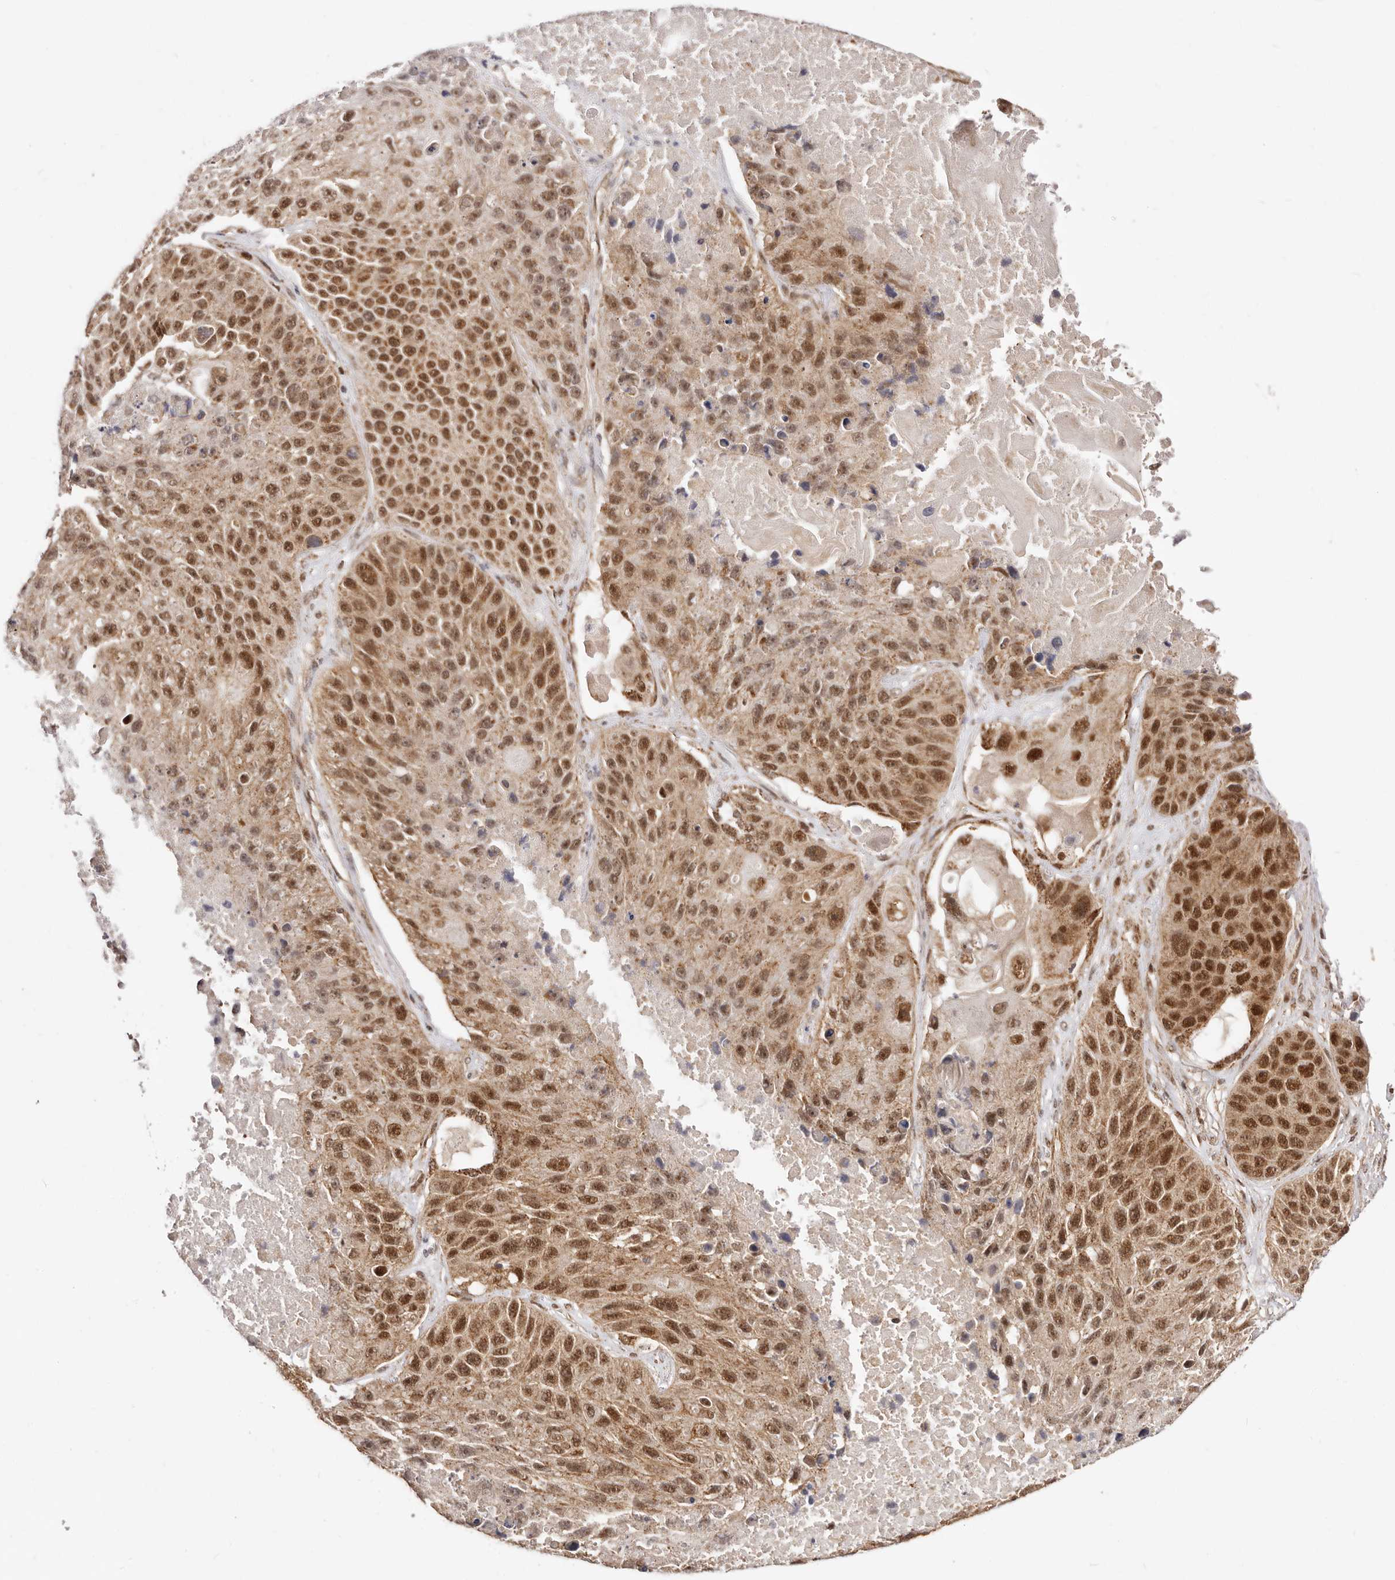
{"staining": {"intensity": "strong", "quantity": ">75%", "location": "cytoplasmic/membranous,nuclear"}, "tissue": "lung cancer", "cell_type": "Tumor cells", "image_type": "cancer", "snomed": [{"axis": "morphology", "description": "Squamous cell carcinoma, NOS"}, {"axis": "topography", "description": "Lung"}], "caption": "Tumor cells demonstrate strong cytoplasmic/membranous and nuclear positivity in approximately >75% of cells in squamous cell carcinoma (lung). (IHC, brightfield microscopy, high magnification).", "gene": "SEC14L1", "patient": {"sex": "male", "age": 61}}